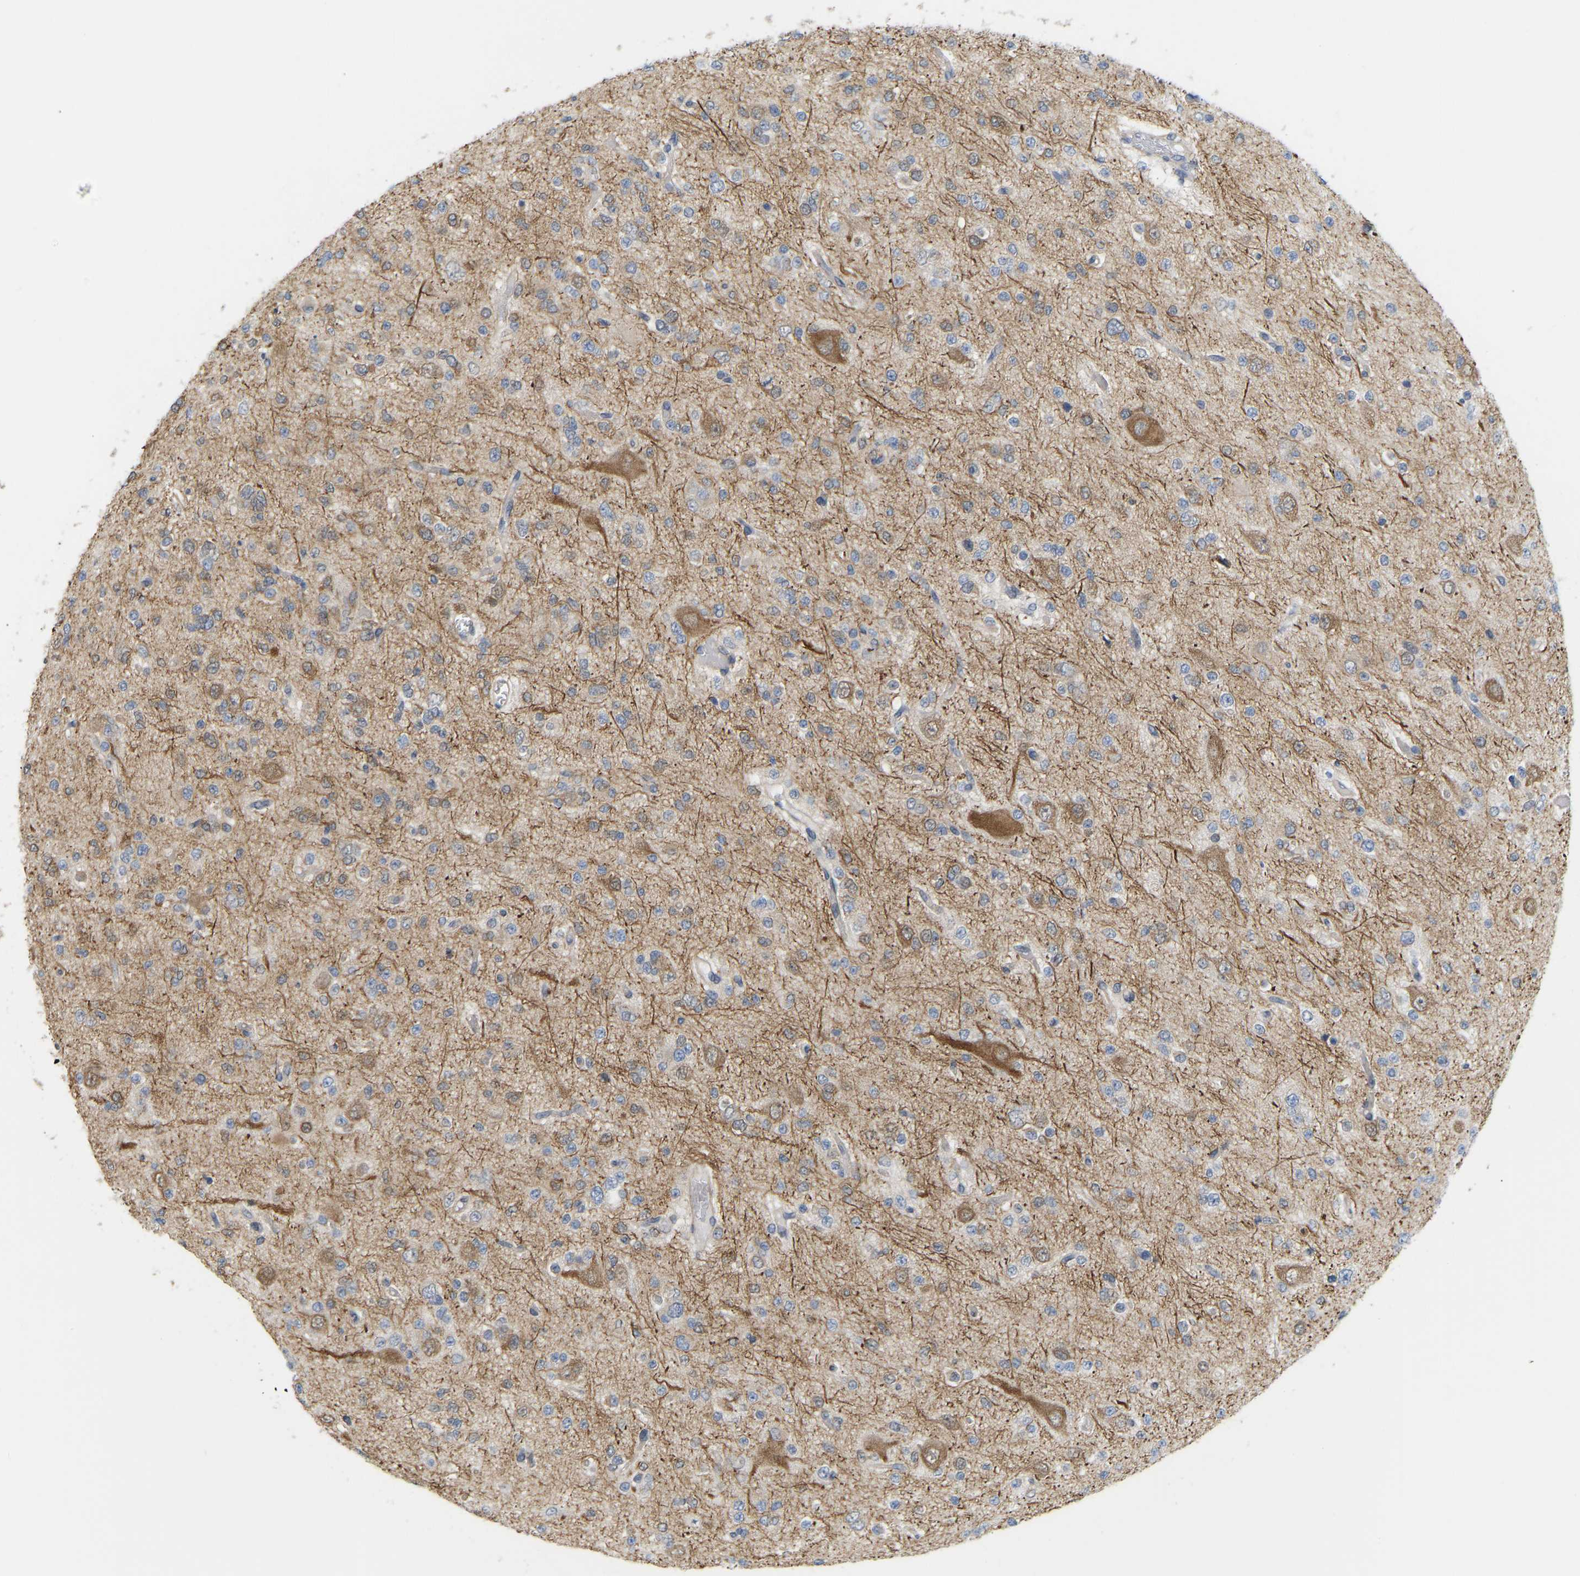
{"staining": {"intensity": "weak", "quantity": ">75%", "location": "cytoplasmic/membranous"}, "tissue": "glioma", "cell_type": "Tumor cells", "image_type": "cancer", "snomed": [{"axis": "morphology", "description": "Glioma, malignant, Low grade"}, {"axis": "topography", "description": "Brain"}], "caption": "There is low levels of weak cytoplasmic/membranous positivity in tumor cells of low-grade glioma (malignant), as demonstrated by immunohistochemical staining (brown color).", "gene": "BEND3", "patient": {"sex": "male", "age": 38}}